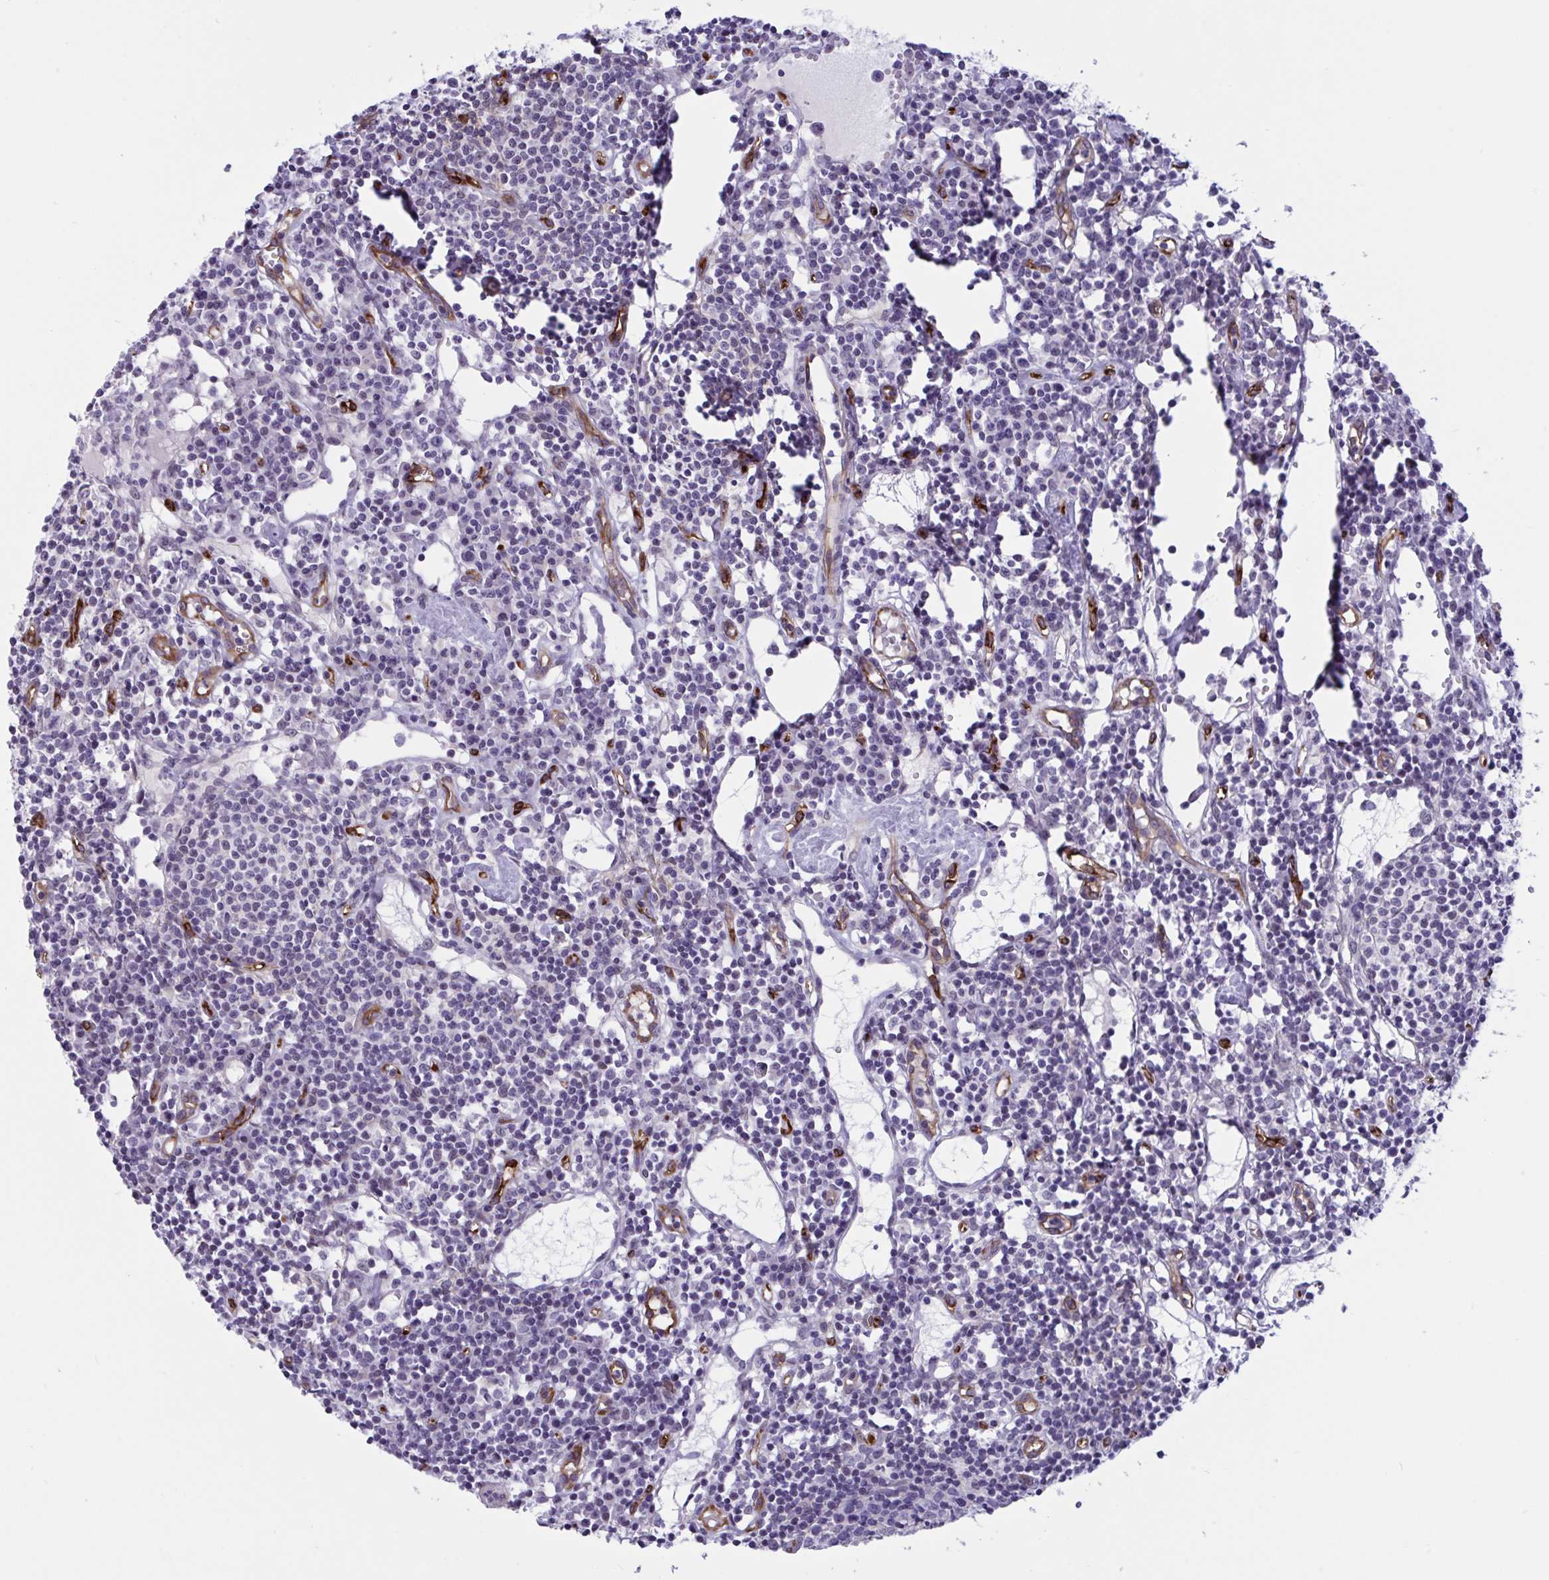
{"staining": {"intensity": "negative", "quantity": "none", "location": "none"}, "tissue": "lymph node", "cell_type": "Germinal center cells", "image_type": "normal", "snomed": [{"axis": "morphology", "description": "Normal tissue, NOS"}, {"axis": "topography", "description": "Lymph node"}], "caption": "Immunohistochemical staining of unremarkable human lymph node shows no significant expression in germinal center cells. (DAB (3,3'-diaminobenzidine) IHC visualized using brightfield microscopy, high magnification).", "gene": "EML1", "patient": {"sex": "female", "age": 78}}